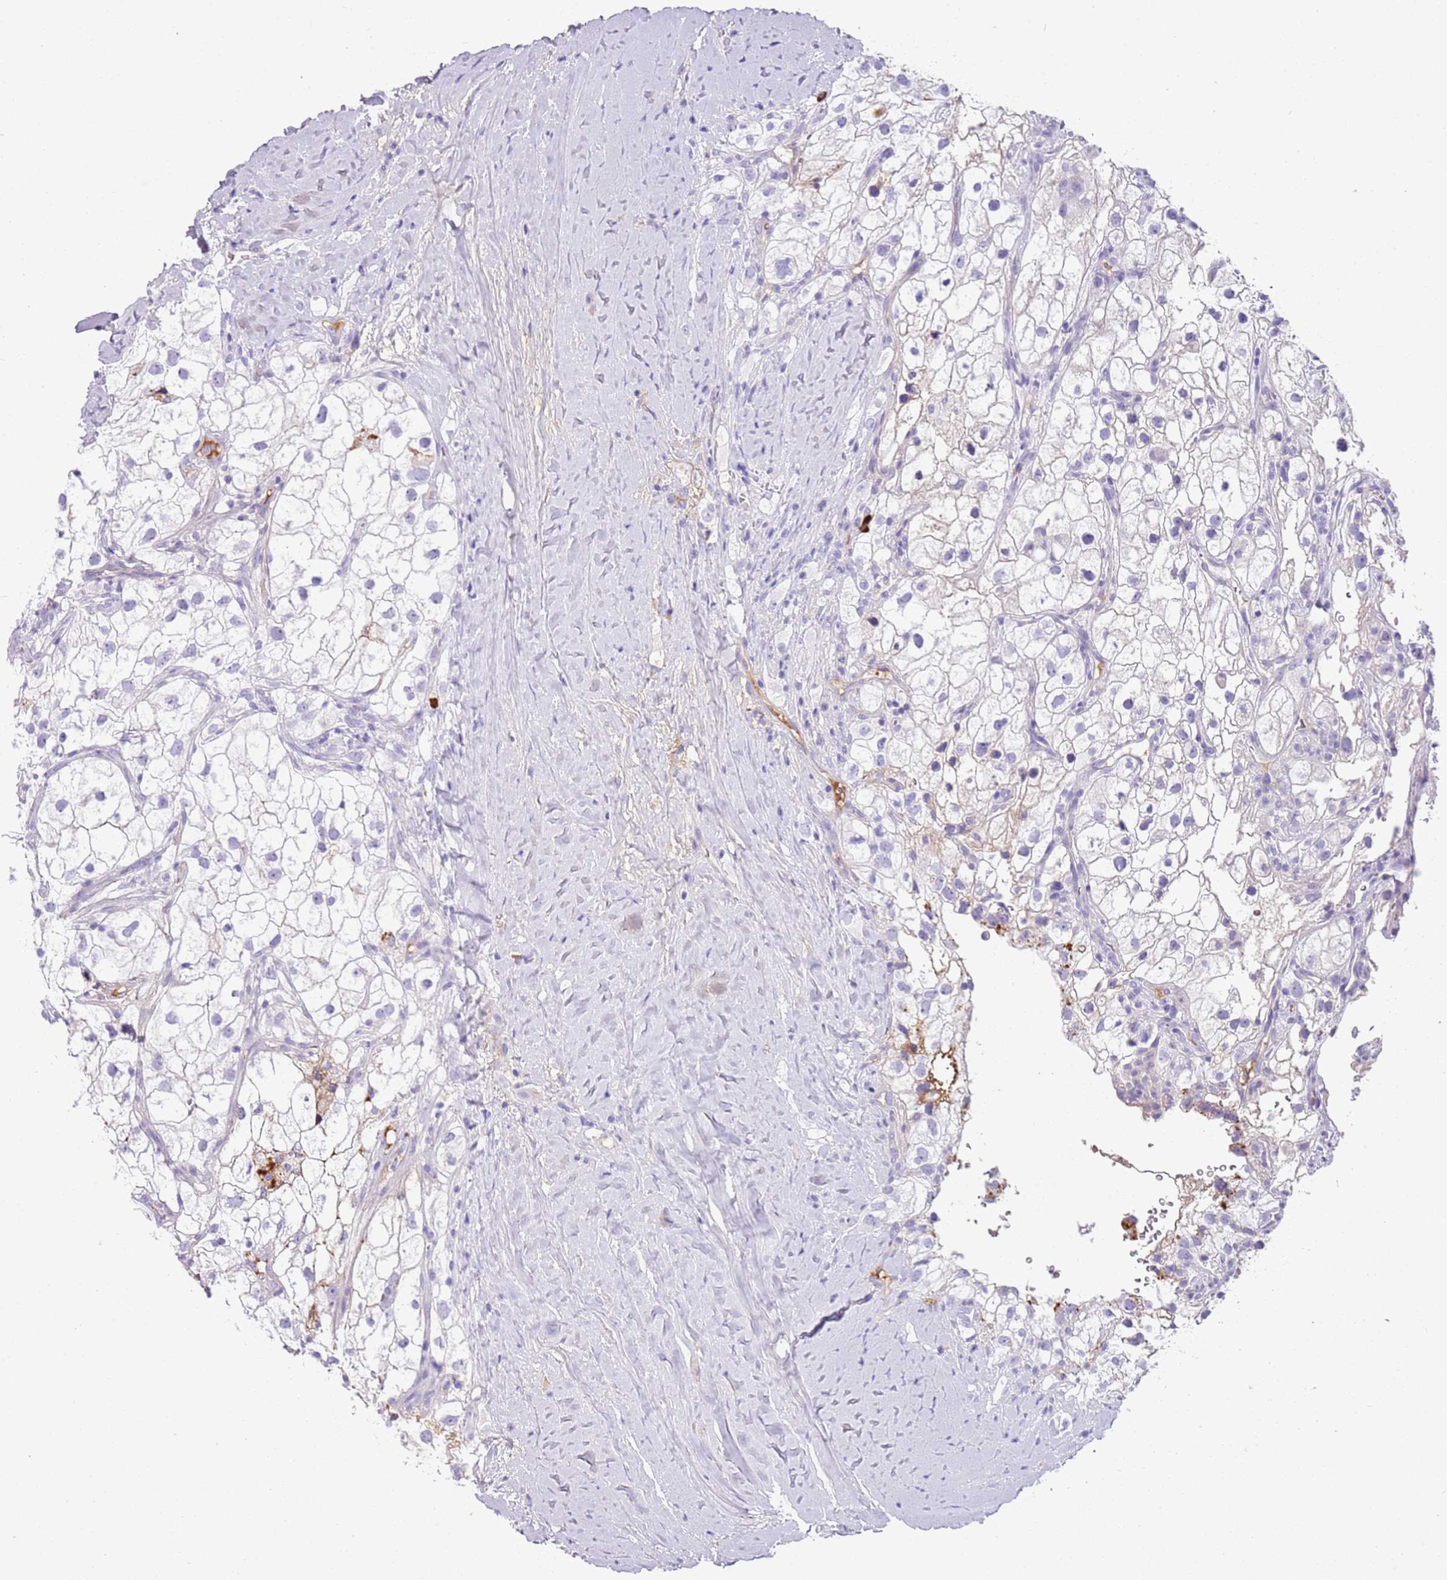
{"staining": {"intensity": "negative", "quantity": "none", "location": "none"}, "tissue": "renal cancer", "cell_type": "Tumor cells", "image_type": "cancer", "snomed": [{"axis": "morphology", "description": "Adenocarcinoma, NOS"}, {"axis": "topography", "description": "Kidney"}], "caption": "Protein analysis of renal cancer shows no significant staining in tumor cells.", "gene": "IGKV3D-11", "patient": {"sex": "male", "age": 59}}